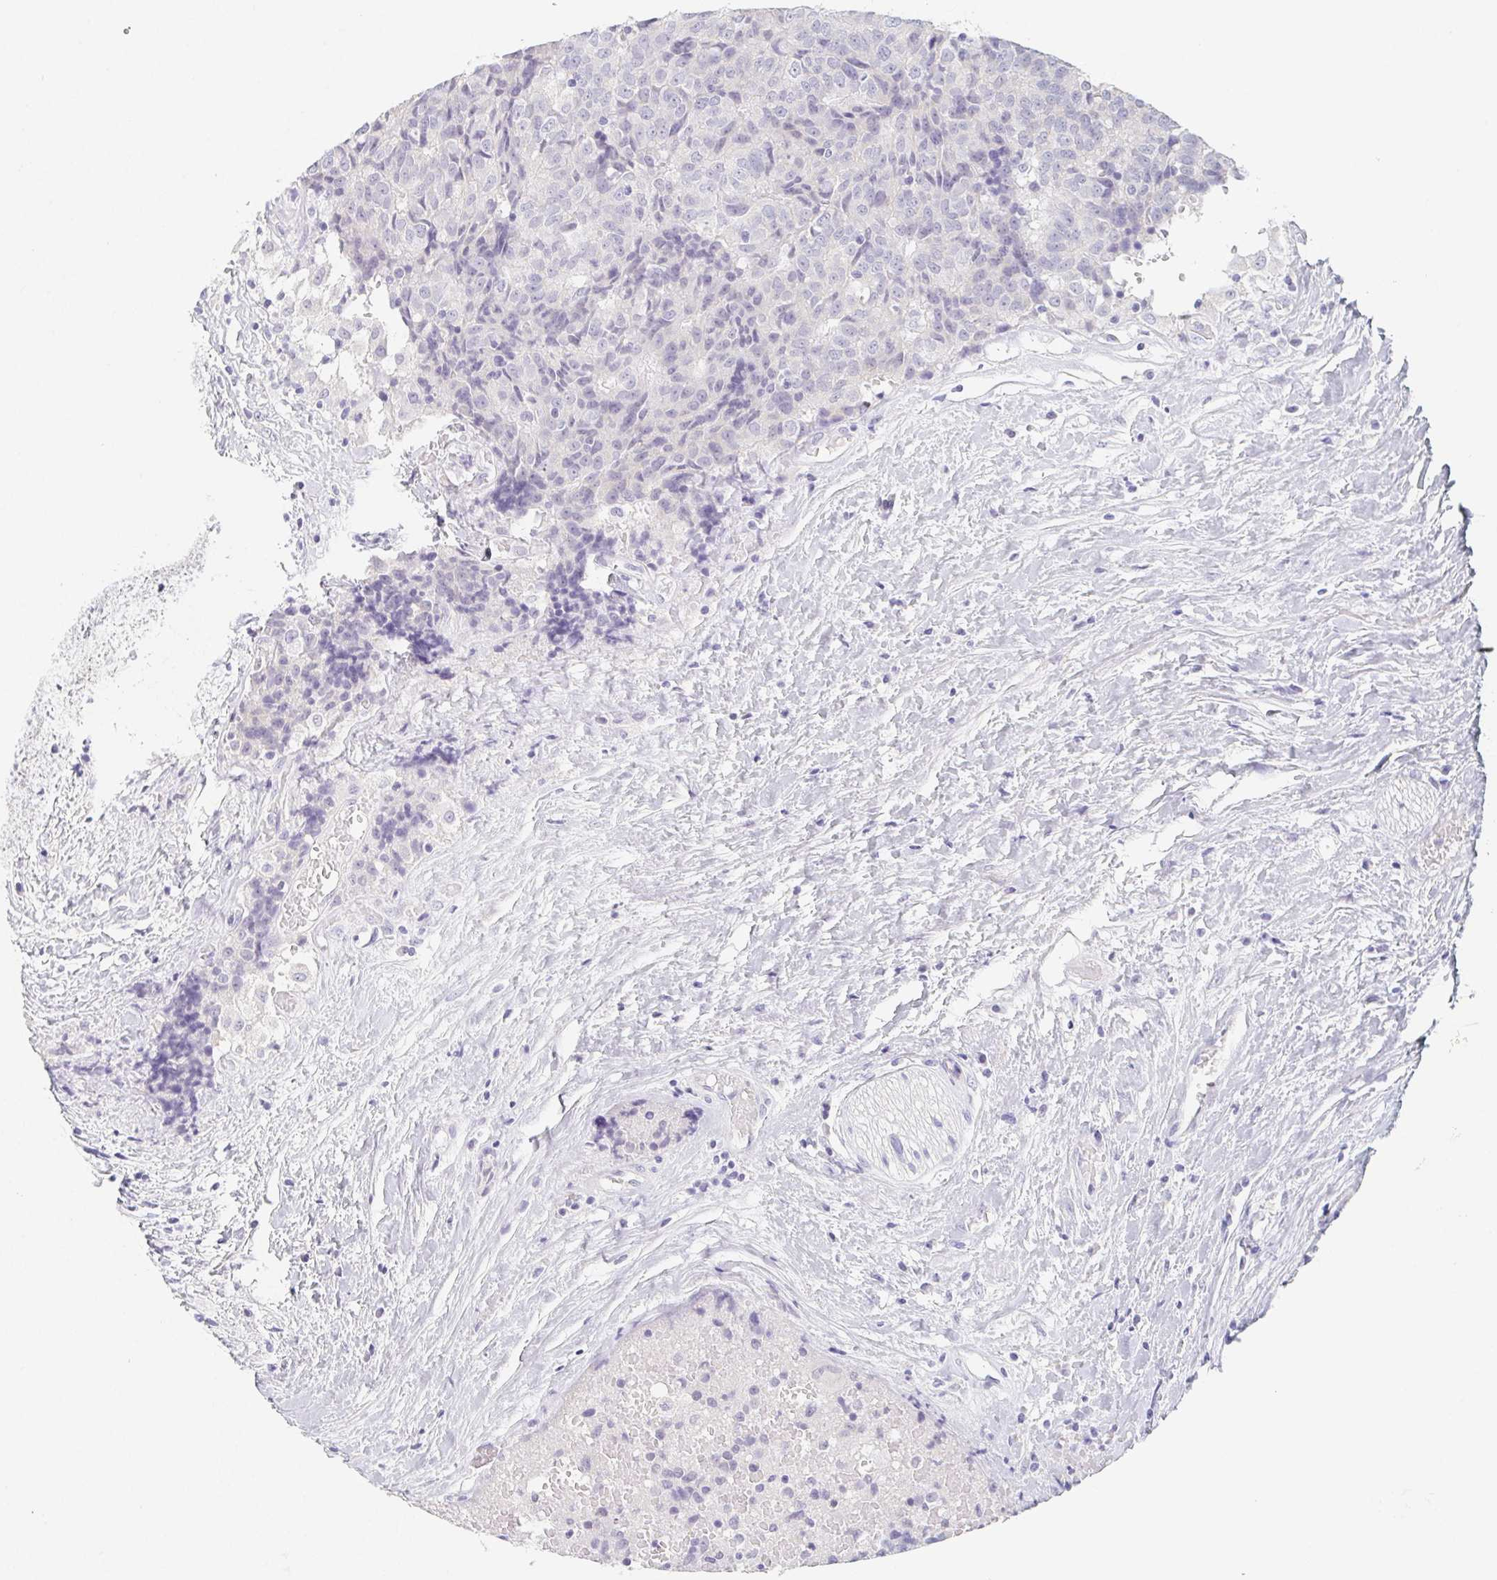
{"staining": {"intensity": "negative", "quantity": "none", "location": "none"}, "tissue": "prostate cancer", "cell_type": "Tumor cells", "image_type": "cancer", "snomed": [{"axis": "morphology", "description": "Adenocarcinoma, High grade"}, {"axis": "topography", "description": "Prostate and seminal vesicle, NOS"}], "caption": "Immunohistochemistry (IHC) of human prostate cancer shows no expression in tumor cells.", "gene": "GLIPR1L1", "patient": {"sex": "male", "age": 60}}